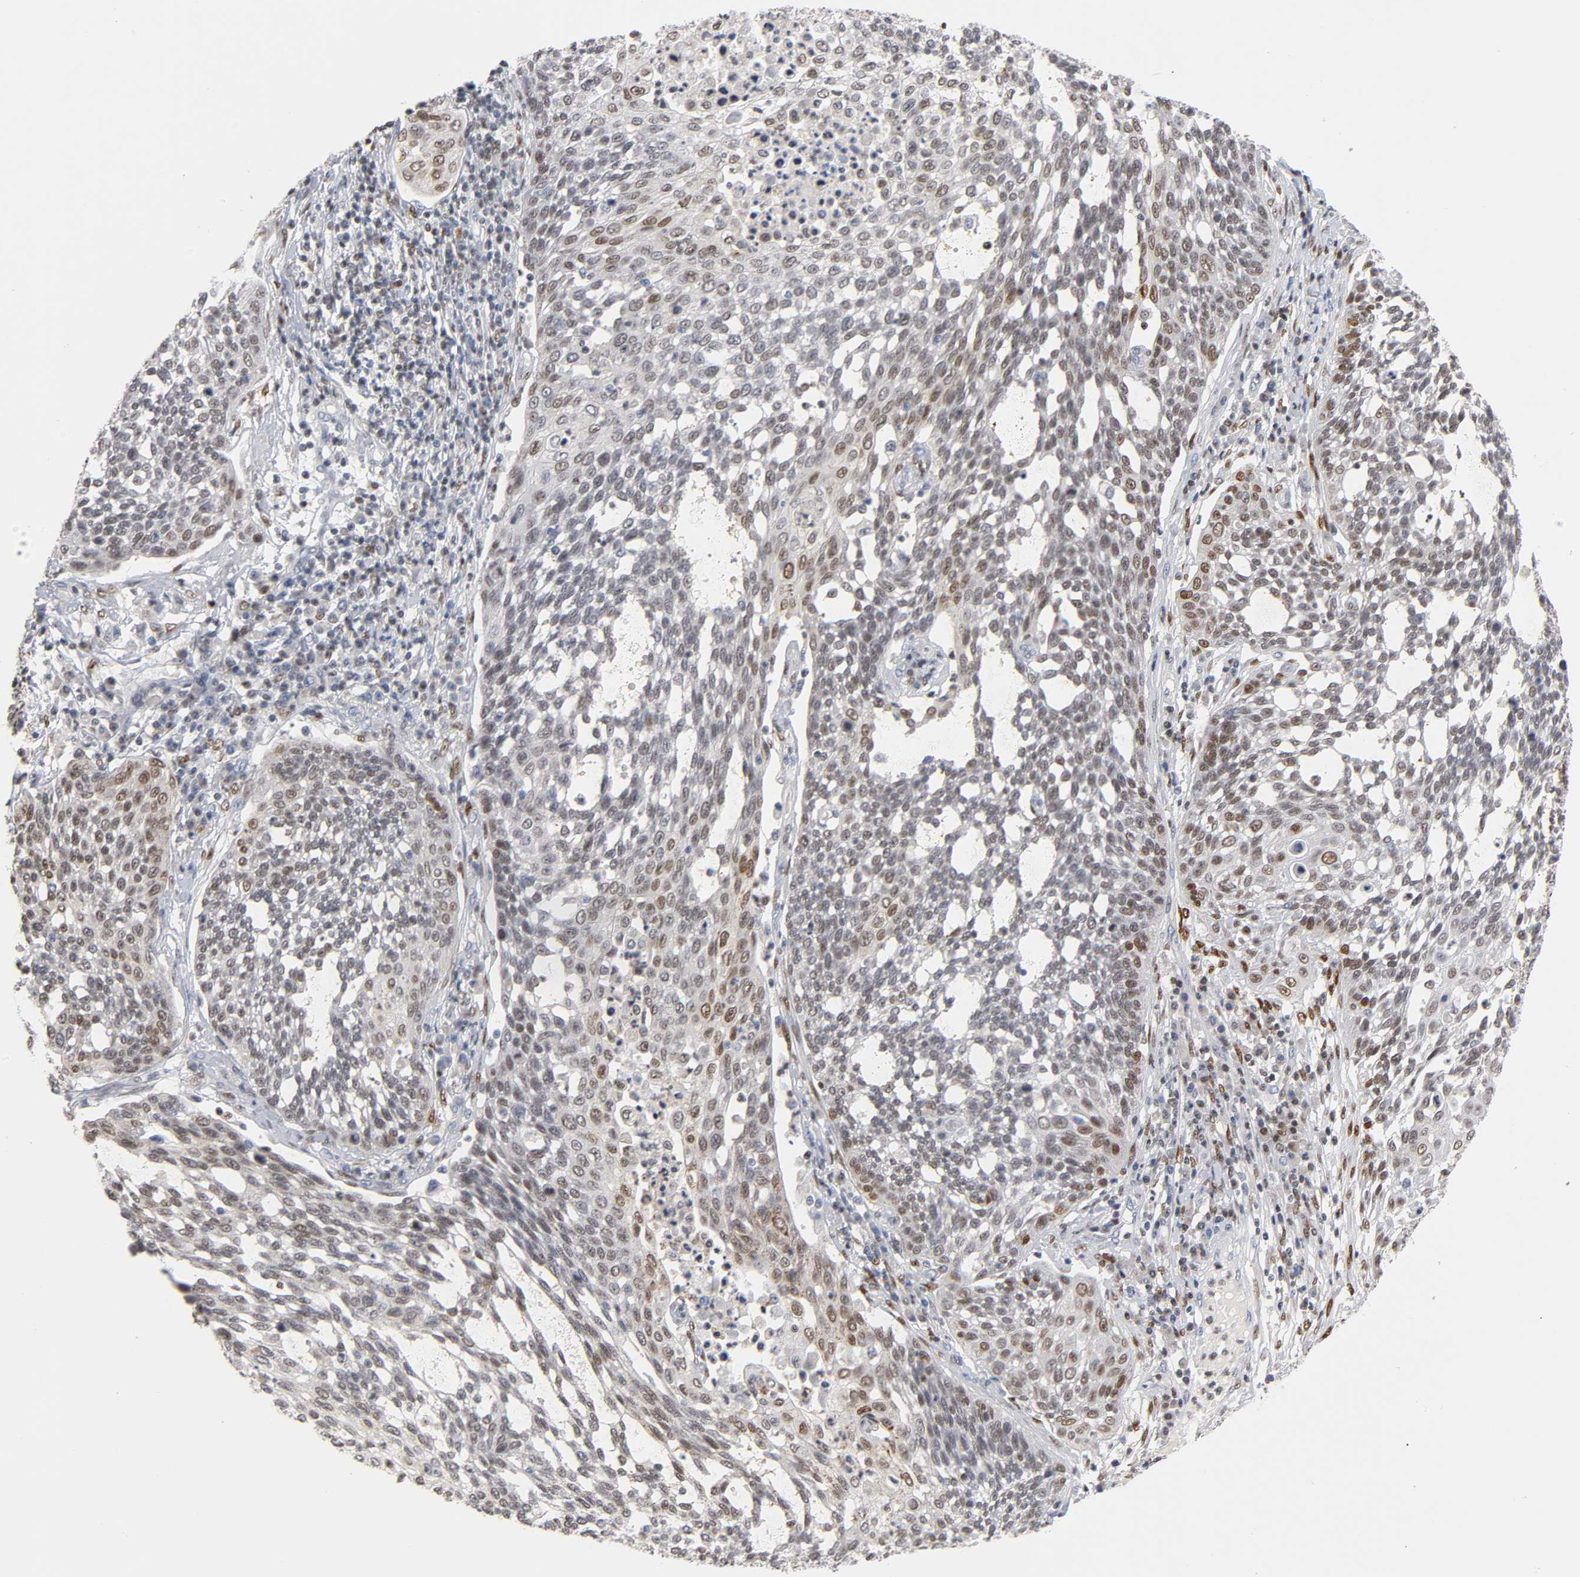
{"staining": {"intensity": "weak", "quantity": ">75%", "location": "nuclear"}, "tissue": "cervical cancer", "cell_type": "Tumor cells", "image_type": "cancer", "snomed": [{"axis": "morphology", "description": "Squamous cell carcinoma, NOS"}, {"axis": "topography", "description": "Cervix"}], "caption": "High-power microscopy captured an immunohistochemistry (IHC) photomicrograph of cervical cancer, revealing weak nuclear positivity in about >75% of tumor cells.", "gene": "RUNX1", "patient": {"sex": "female", "age": 34}}